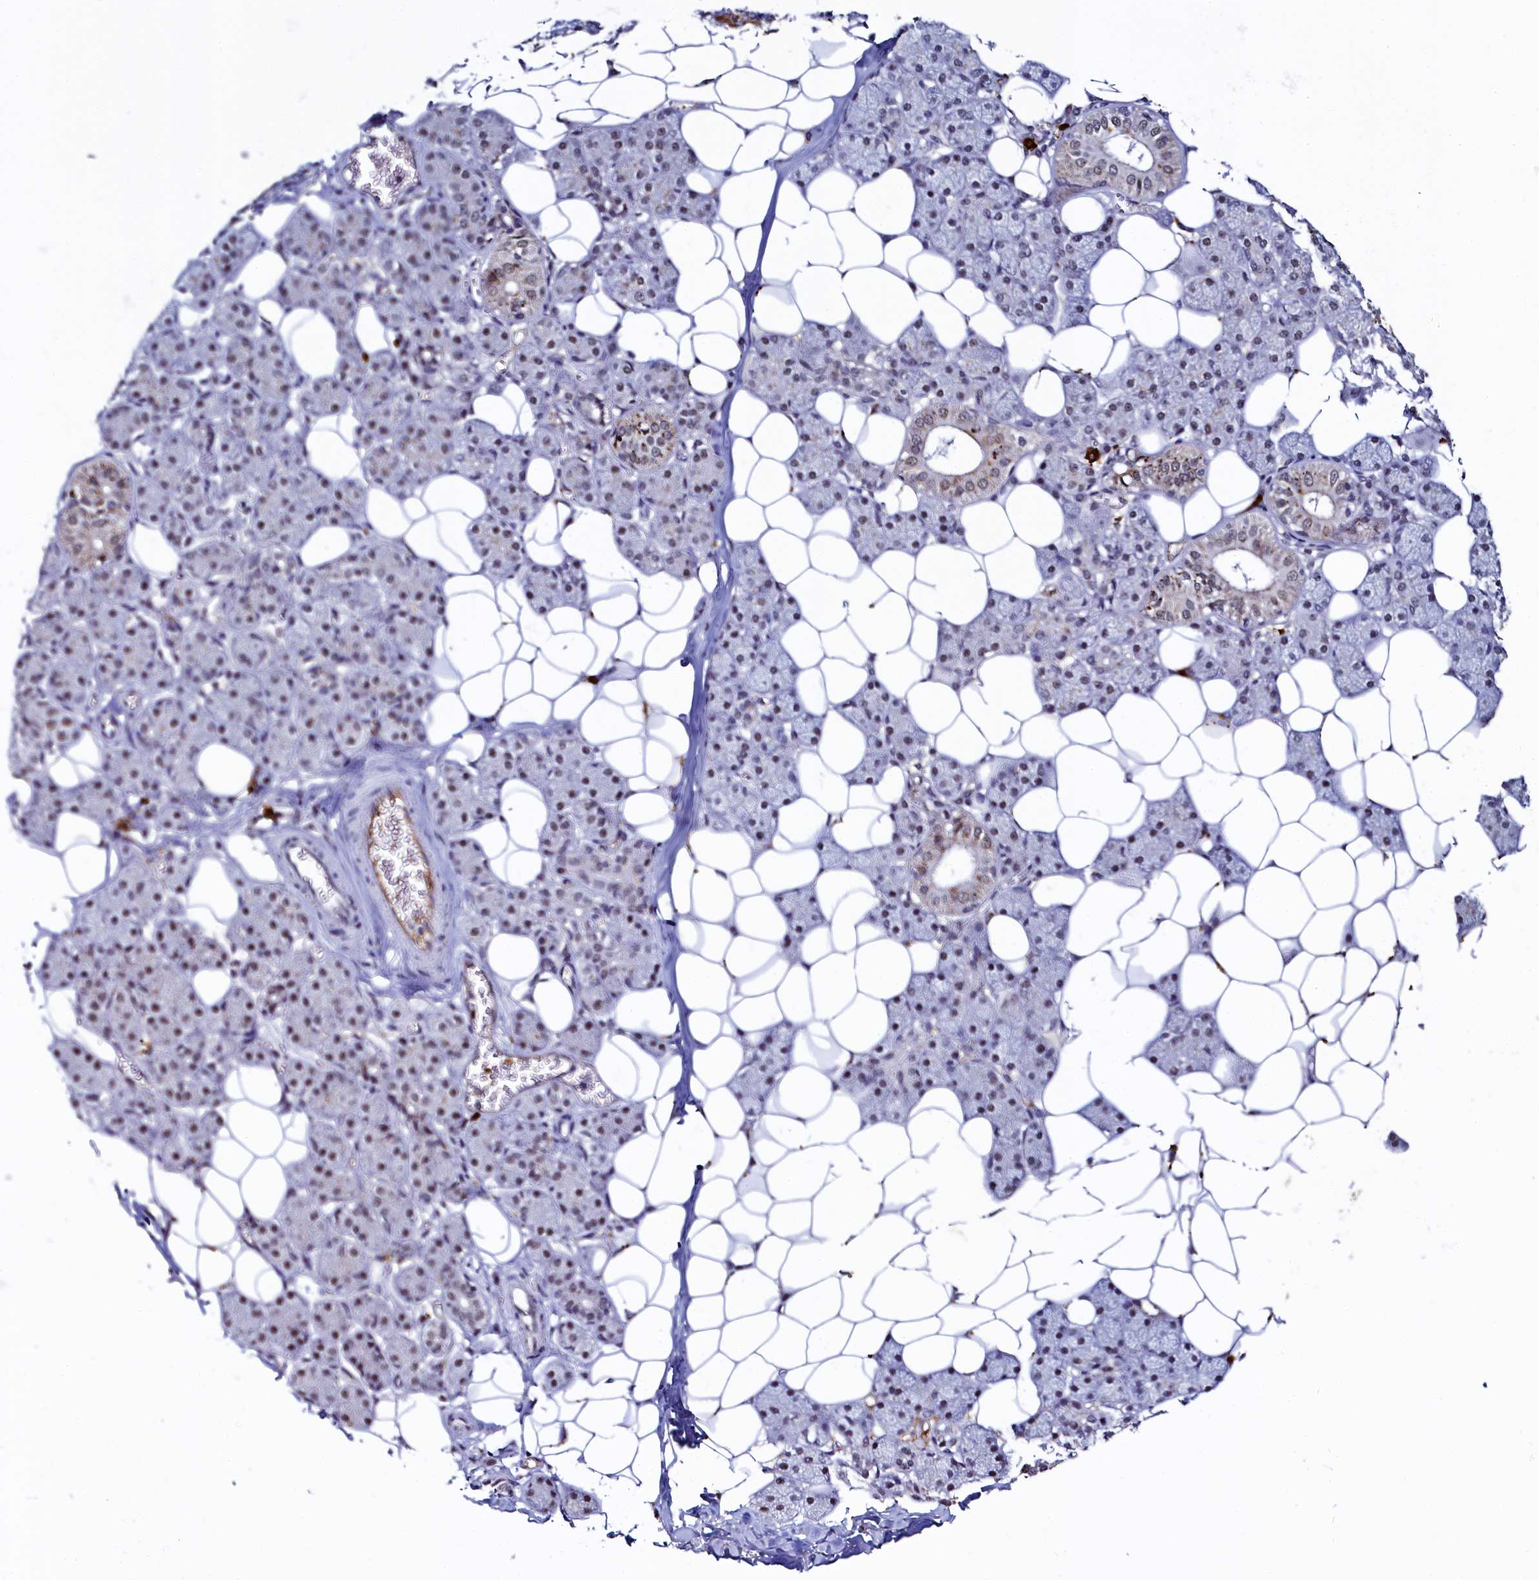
{"staining": {"intensity": "moderate", "quantity": "25%-75%", "location": "nuclear"}, "tissue": "salivary gland", "cell_type": "Glandular cells", "image_type": "normal", "snomed": [{"axis": "morphology", "description": "Normal tissue, NOS"}, {"axis": "topography", "description": "Salivary gland"}], "caption": "Immunohistochemistry histopathology image of unremarkable human salivary gland stained for a protein (brown), which displays medium levels of moderate nuclear expression in approximately 25%-75% of glandular cells.", "gene": "INTS14", "patient": {"sex": "female", "age": 33}}